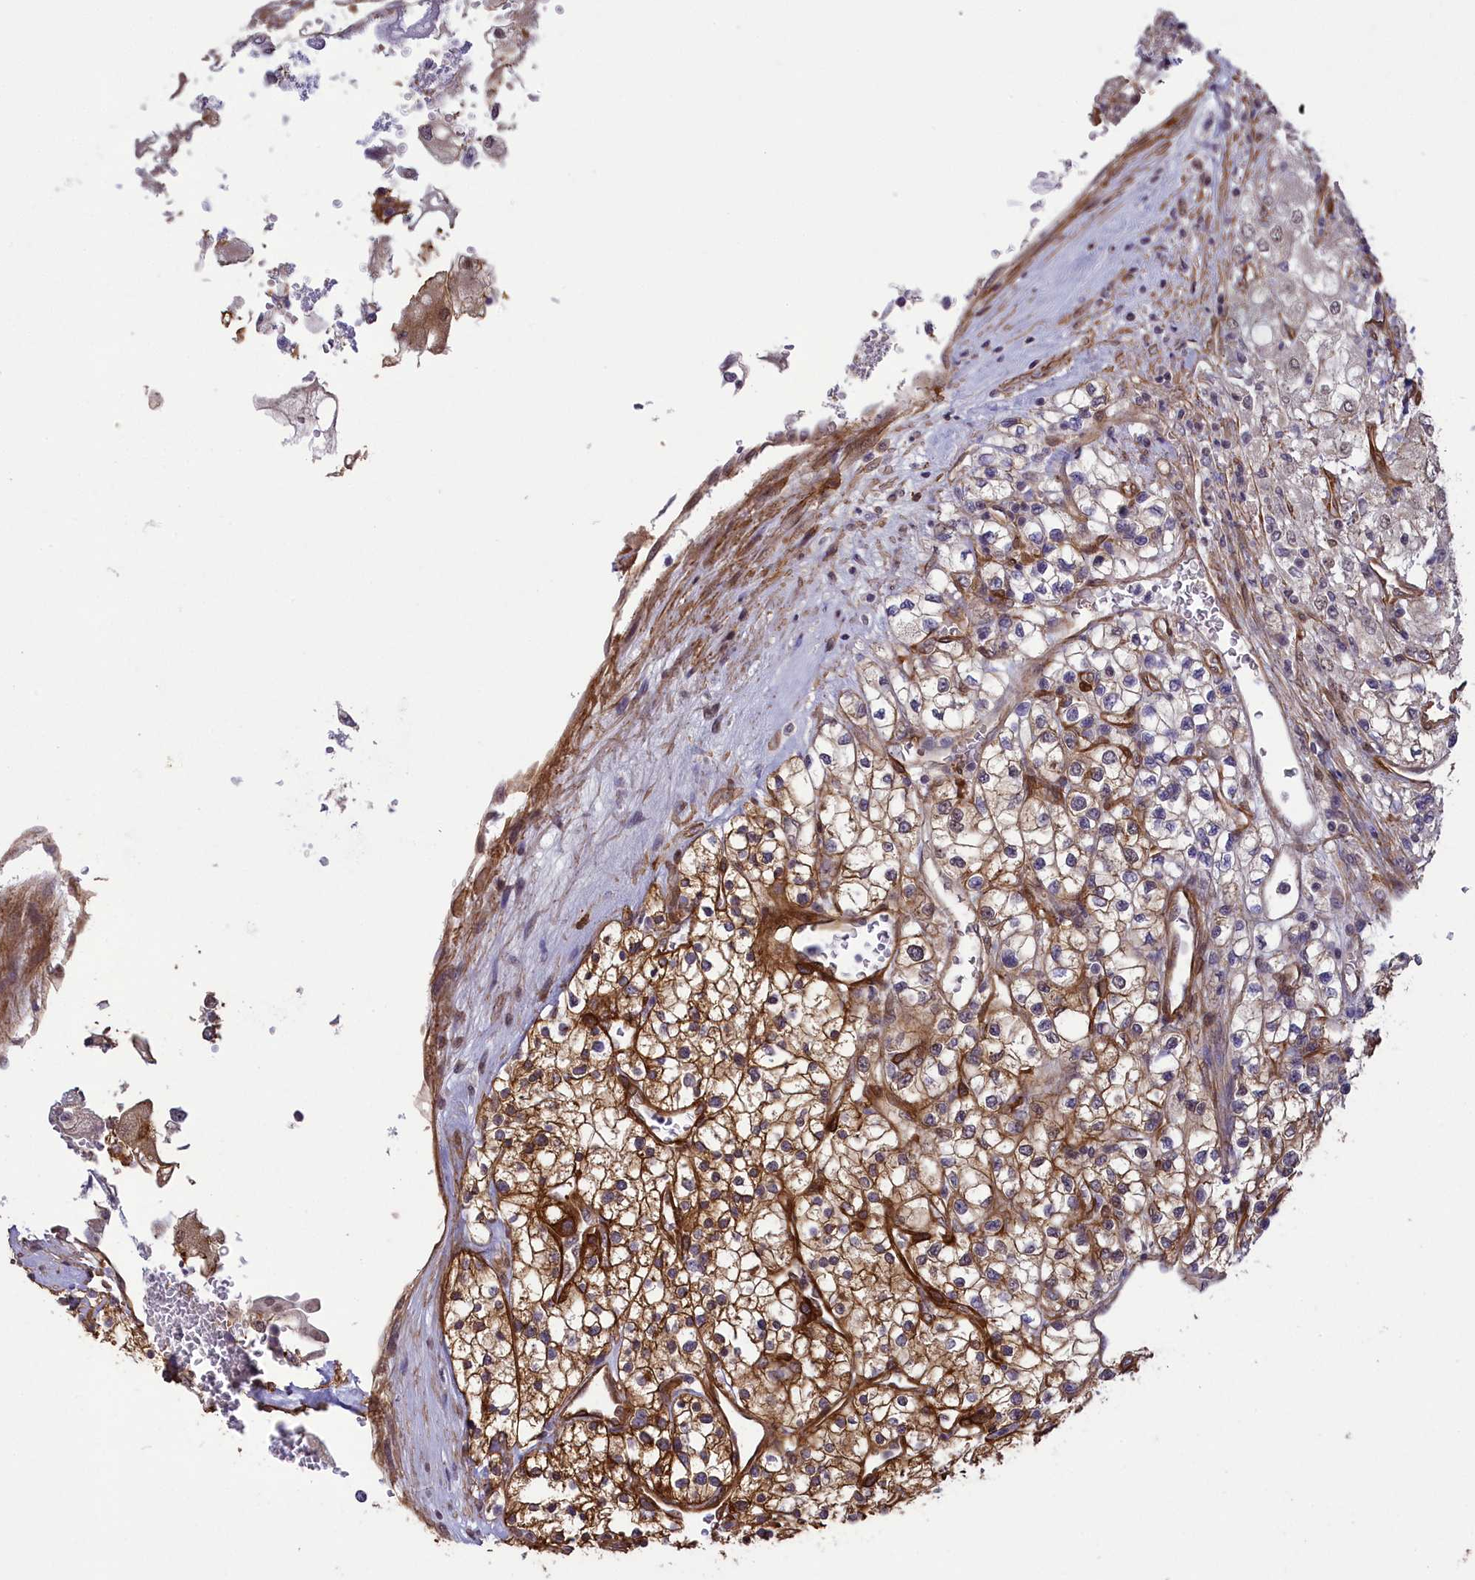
{"staining": {"intensity": "moderate", "quantity": "25%-75%", "location": "cytoplasmic/membranous"}, "tissue": "renal cancer", "cell_type": "Tumor cells", "image_type": "cancer", "snomed": [{"axis": "morphology", "description": "Adenocarcinoma, NOS"}, {"axis": "topography", "description": "Kidney"}], "caption": "An immunohistochemistry histopathology image of neoplastic tissue is shown. Protein staining in brown highlights moderate cytoplasmic/membranous positivity in renal cancer within tumor cells.", "gene": "TNS1", "patient": {"sex": "male", "age": 80}}